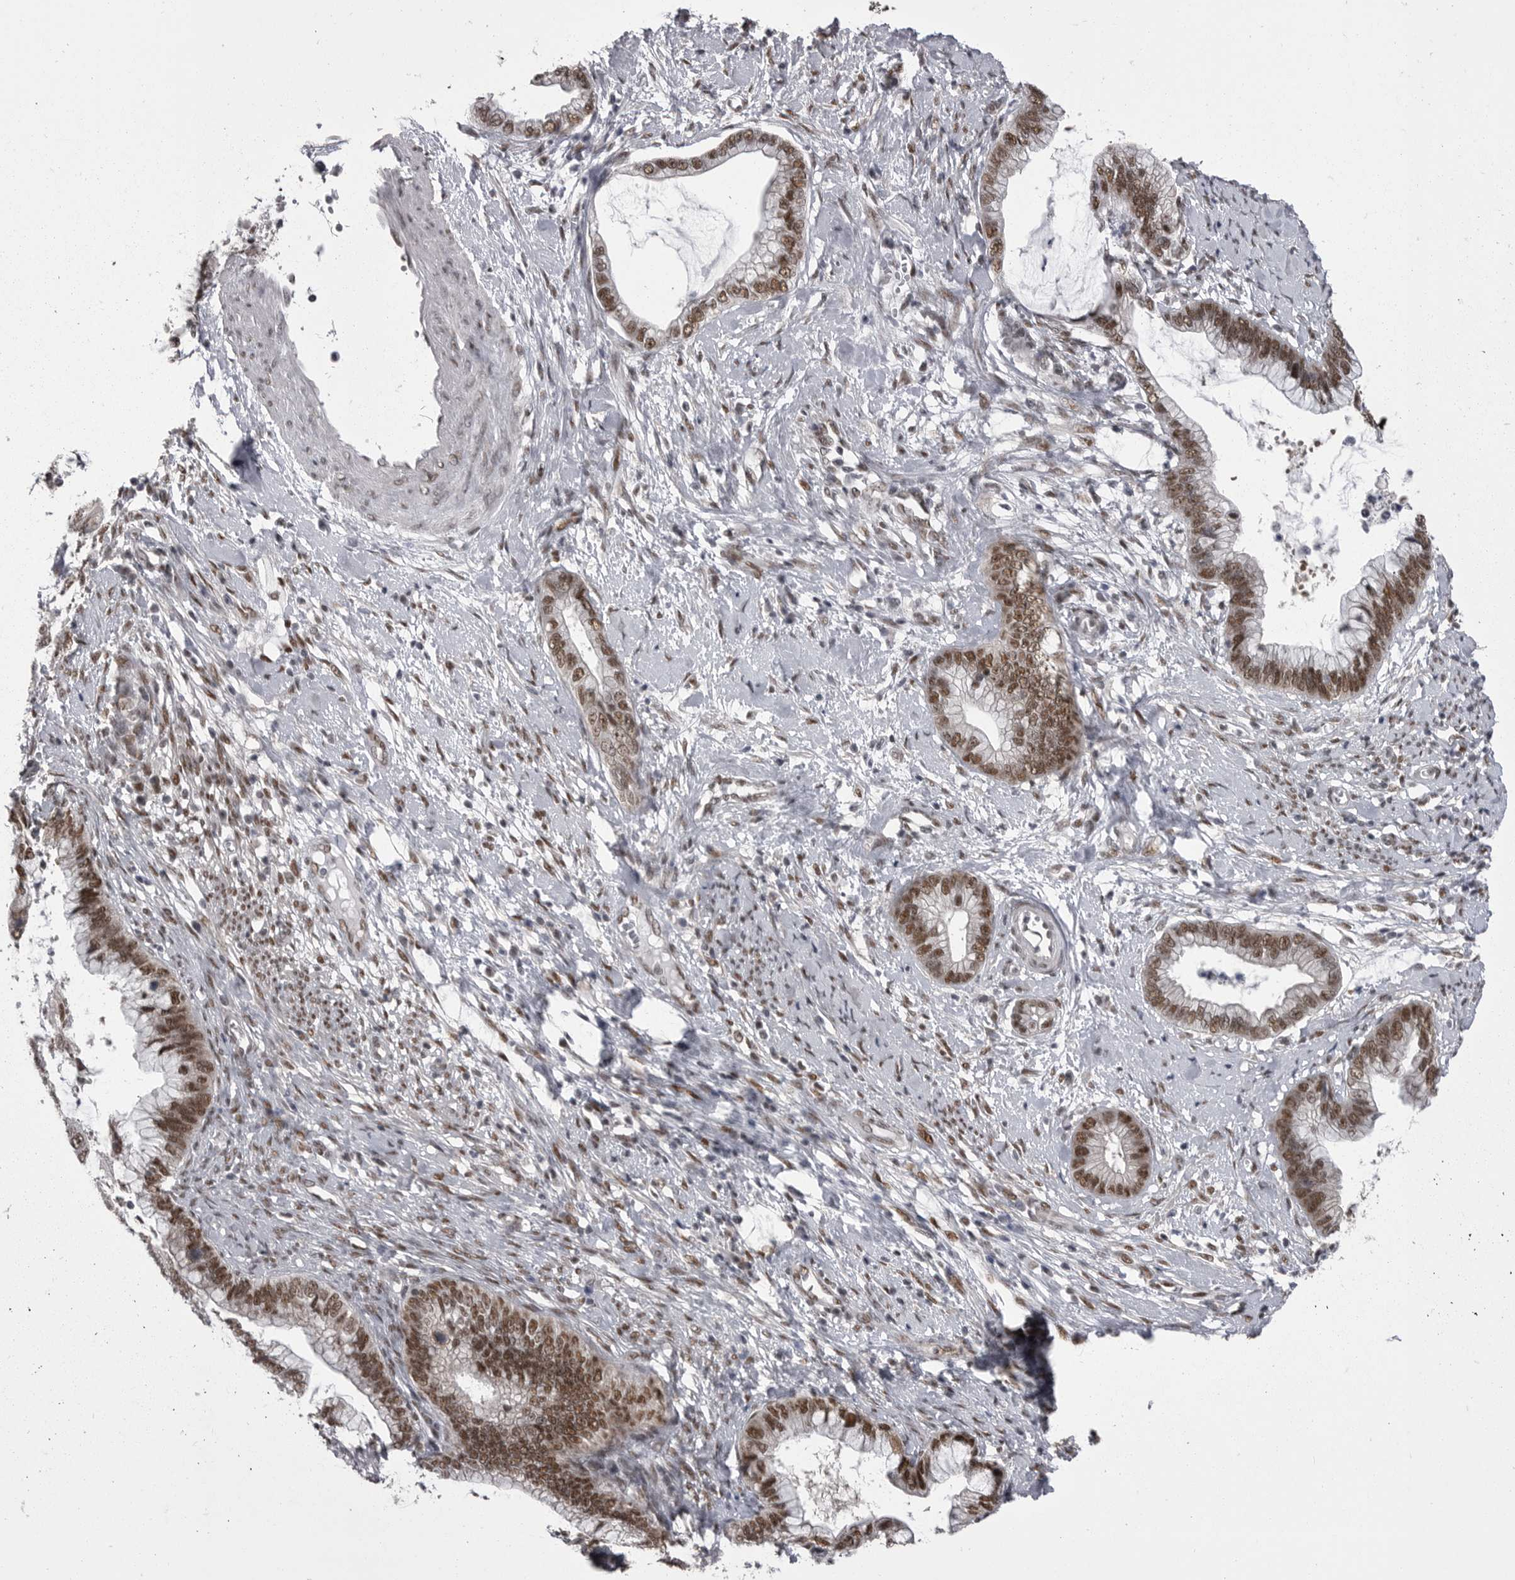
{"staining": {"intensity": "strong", "quantity": ">75%", "location": "nuclear"}, "tissue": "cervical cancer", "cell_type": "Tumor cells", "image_type": "cancer", "snomed": [{"axis": "morphology", "description": "Adenocarcinoma, NOS"}, {"axis": "topography", "description": "Cervix"}], "caption": "Immunohistochemistry (DAB) staining of human adenocarcinoma (cervical) shows strong nuclear protein positivity in about >75% of tumor cells. Nuclei are stained in blue.", "gene": "MEPCE", "patient": {"sex": "female", "age": 44}}